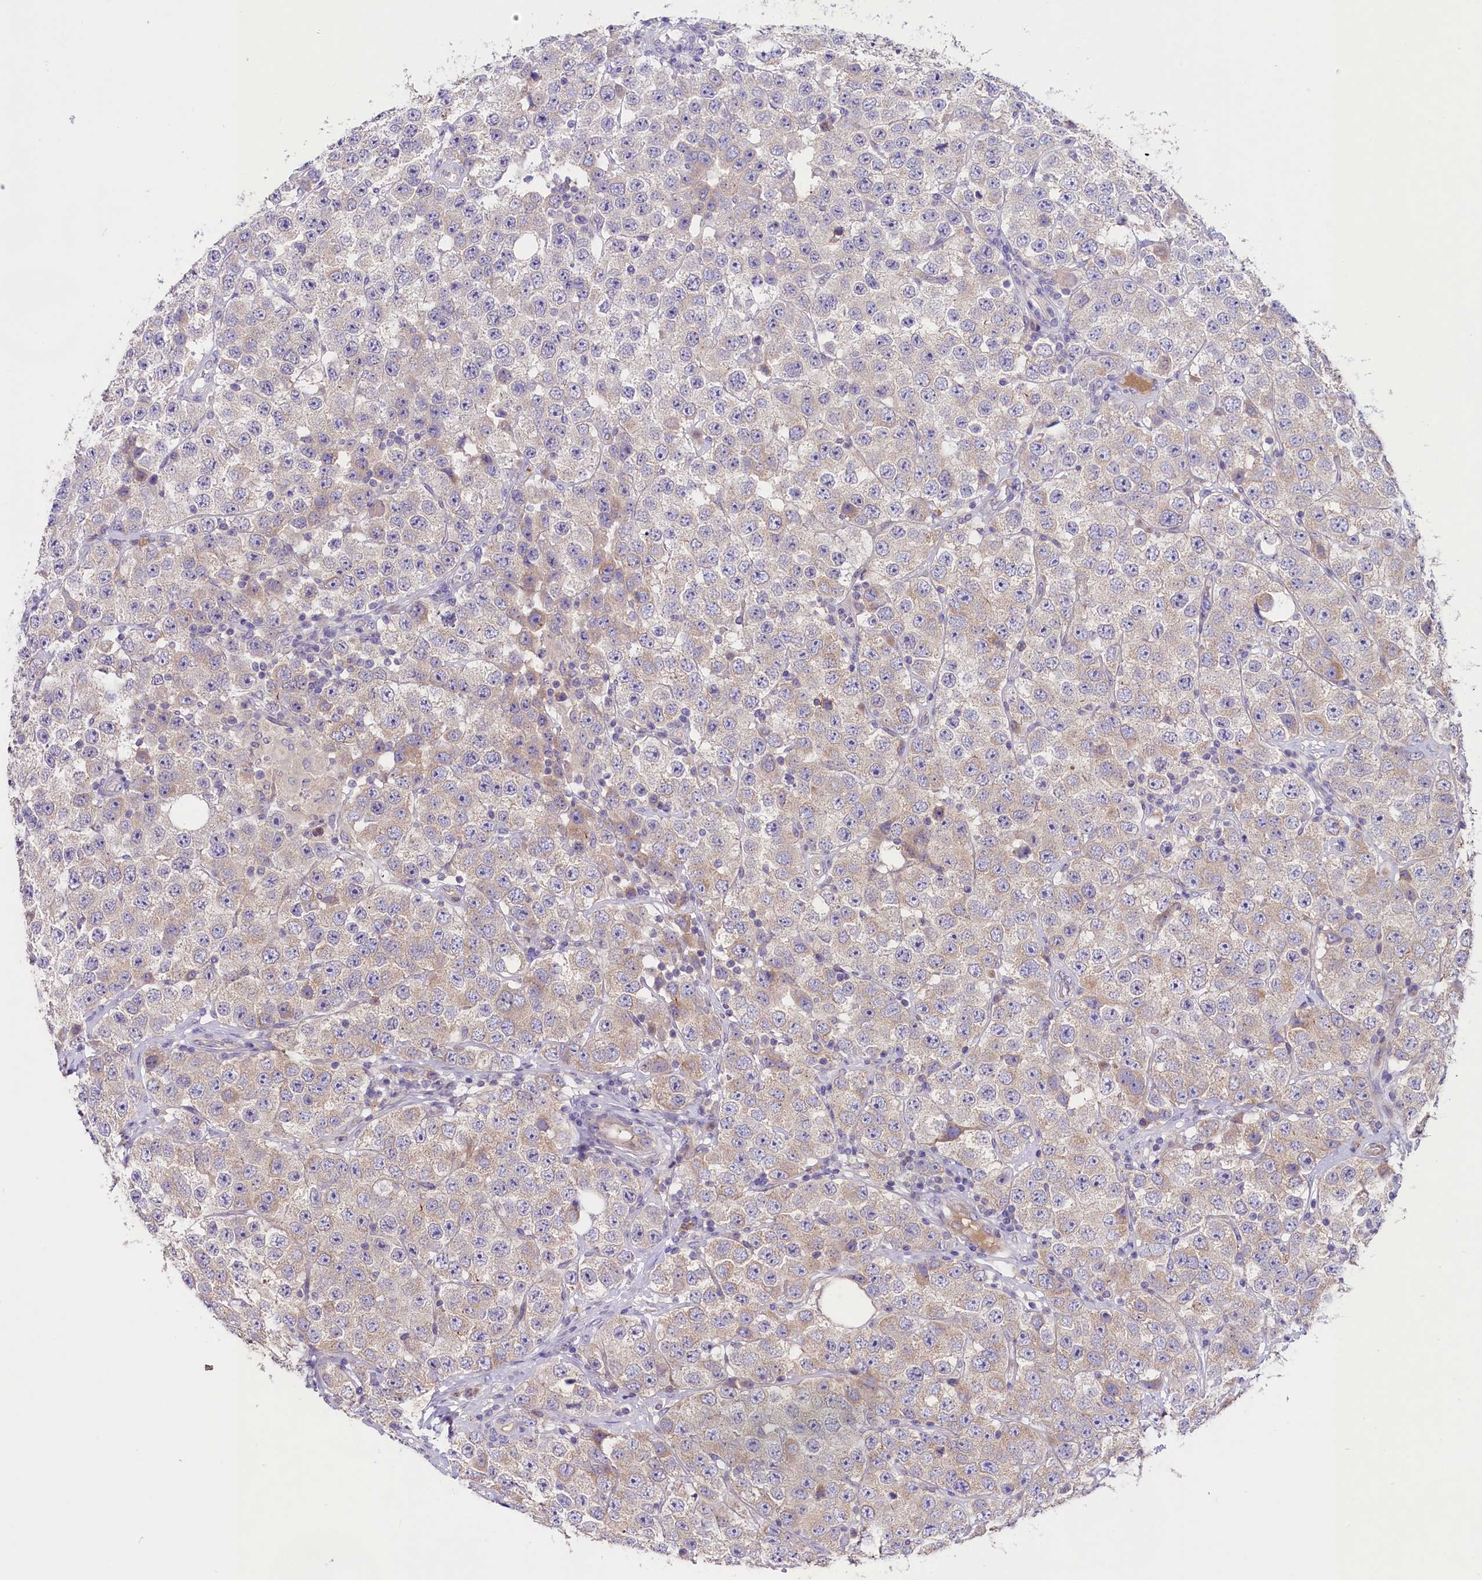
{"staining": {"intensity": "weak", "quantity": "25%-75%", "location": "cytoplasmic/membranous"}, "tissue": "testis cancer", "cell_type": "Tumor cells", "image_type": "cancer", "snomed": [{"axis": "morphology", "description": "Seminoma, NOS"}, {"axis": "topography", "description": "Testis"}], "caption": "Testis seminoma was stained to show a protein in brown. There is low levels of weak cytoplasmic/membranous expression in approximately 25%-75% of tumor cells. The staining was performed using DAB to visualize the protein expression in brown, while the nuclei were stained in blue with hematoxylin (Magnification: 20x).", "gene": "CD99L2", "patient": {"sex": "male", "age": 28}}